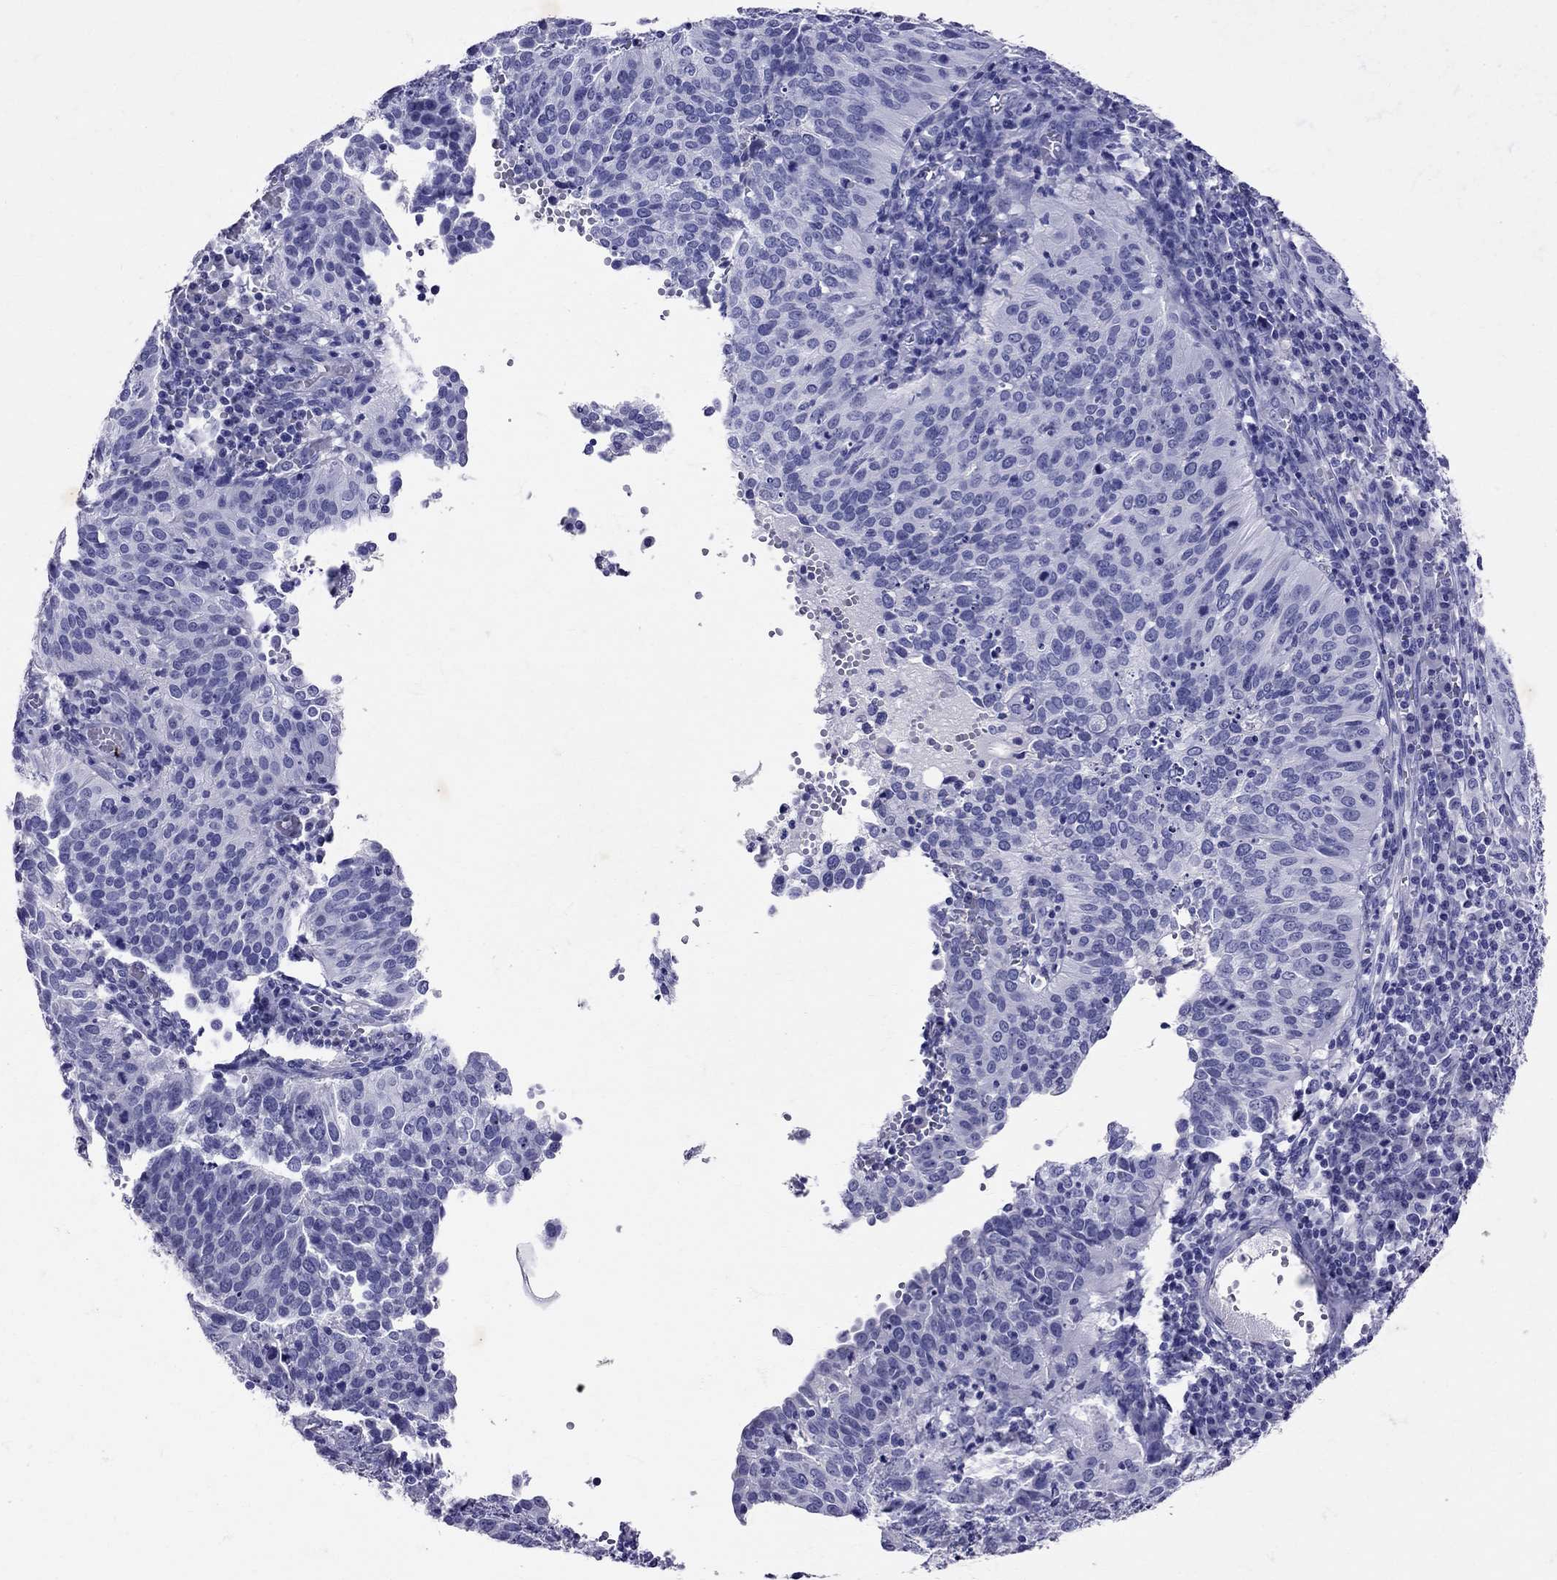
{"staining": {"intensity": "negative", "quantity": "none", "location": "none"}, "tissue": "cervical cancer", "cell_type": "Tumor cells", "image_type": "cancer", "snomed": [{"axis": "morphology", "description": "Squamous cell carcinoma, NOS"}, {"axis": "topography", "description": "Cervix"}], "caption": "This is an immunohistochemistry (IHC) photomicrograph of human squamous cell carcinoma (cervical). There is no expression in tumor cells.", "gene": "AVP", "patient": {"sex": "female", "age": 39}}